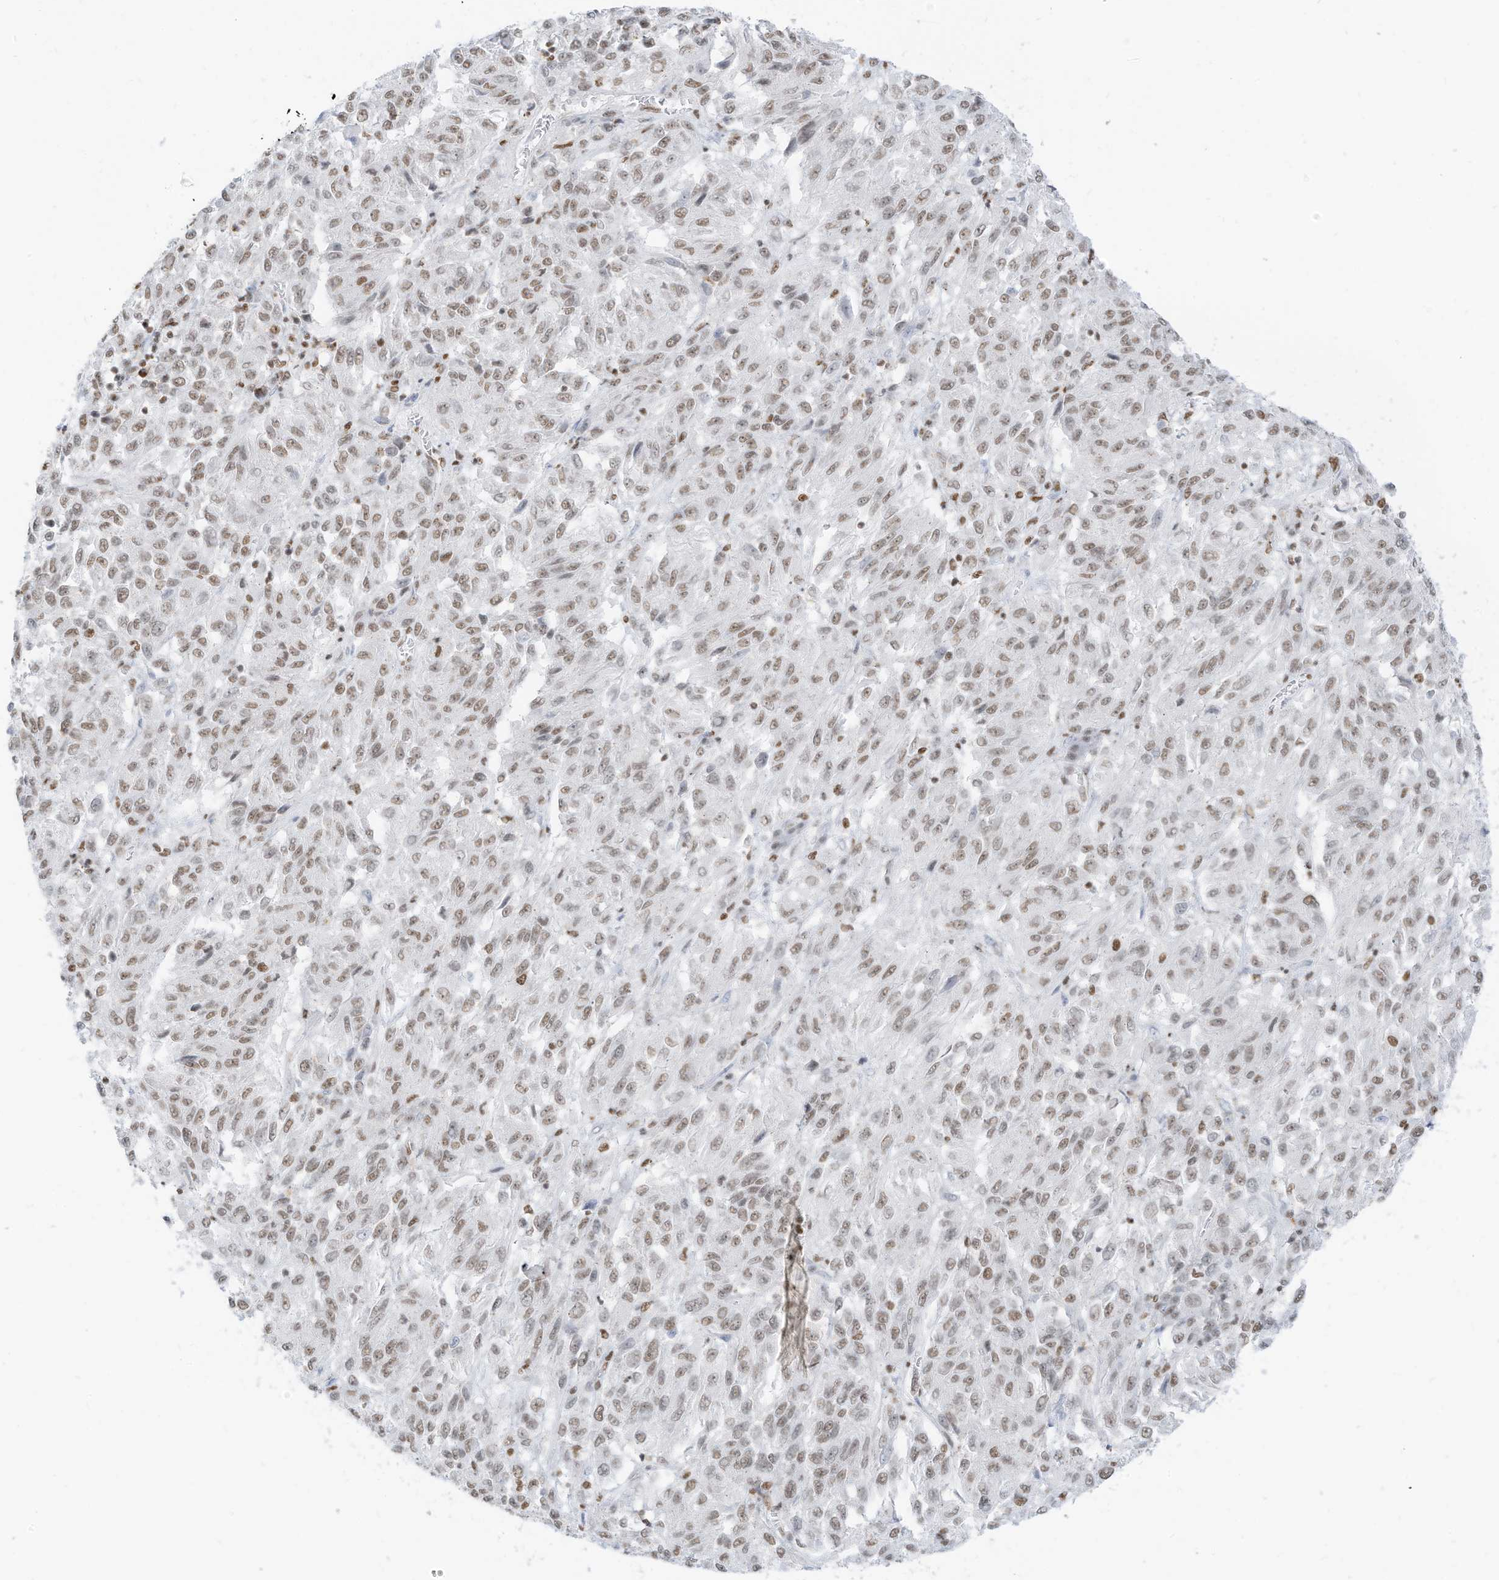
{"staining": {"intensity": "weak", "quantity": ">75%", "location": "nuclear"}, "tissue": "melanoma", "cell_type": "Tumor cells", "image_type": "cancer", "snomed": [{"axis": "morphology", "description": "Malignant melanoma, Metastatic site"}, {"axis": "topography", "description": "Lung"}], "caption": "Immunohistochemical staining of melanoma displays weak nuclear protein expression in approximately >75% of tumor cells.", "gene": "SMARCA2", "patient": {"sex": "male", "age": 64}}